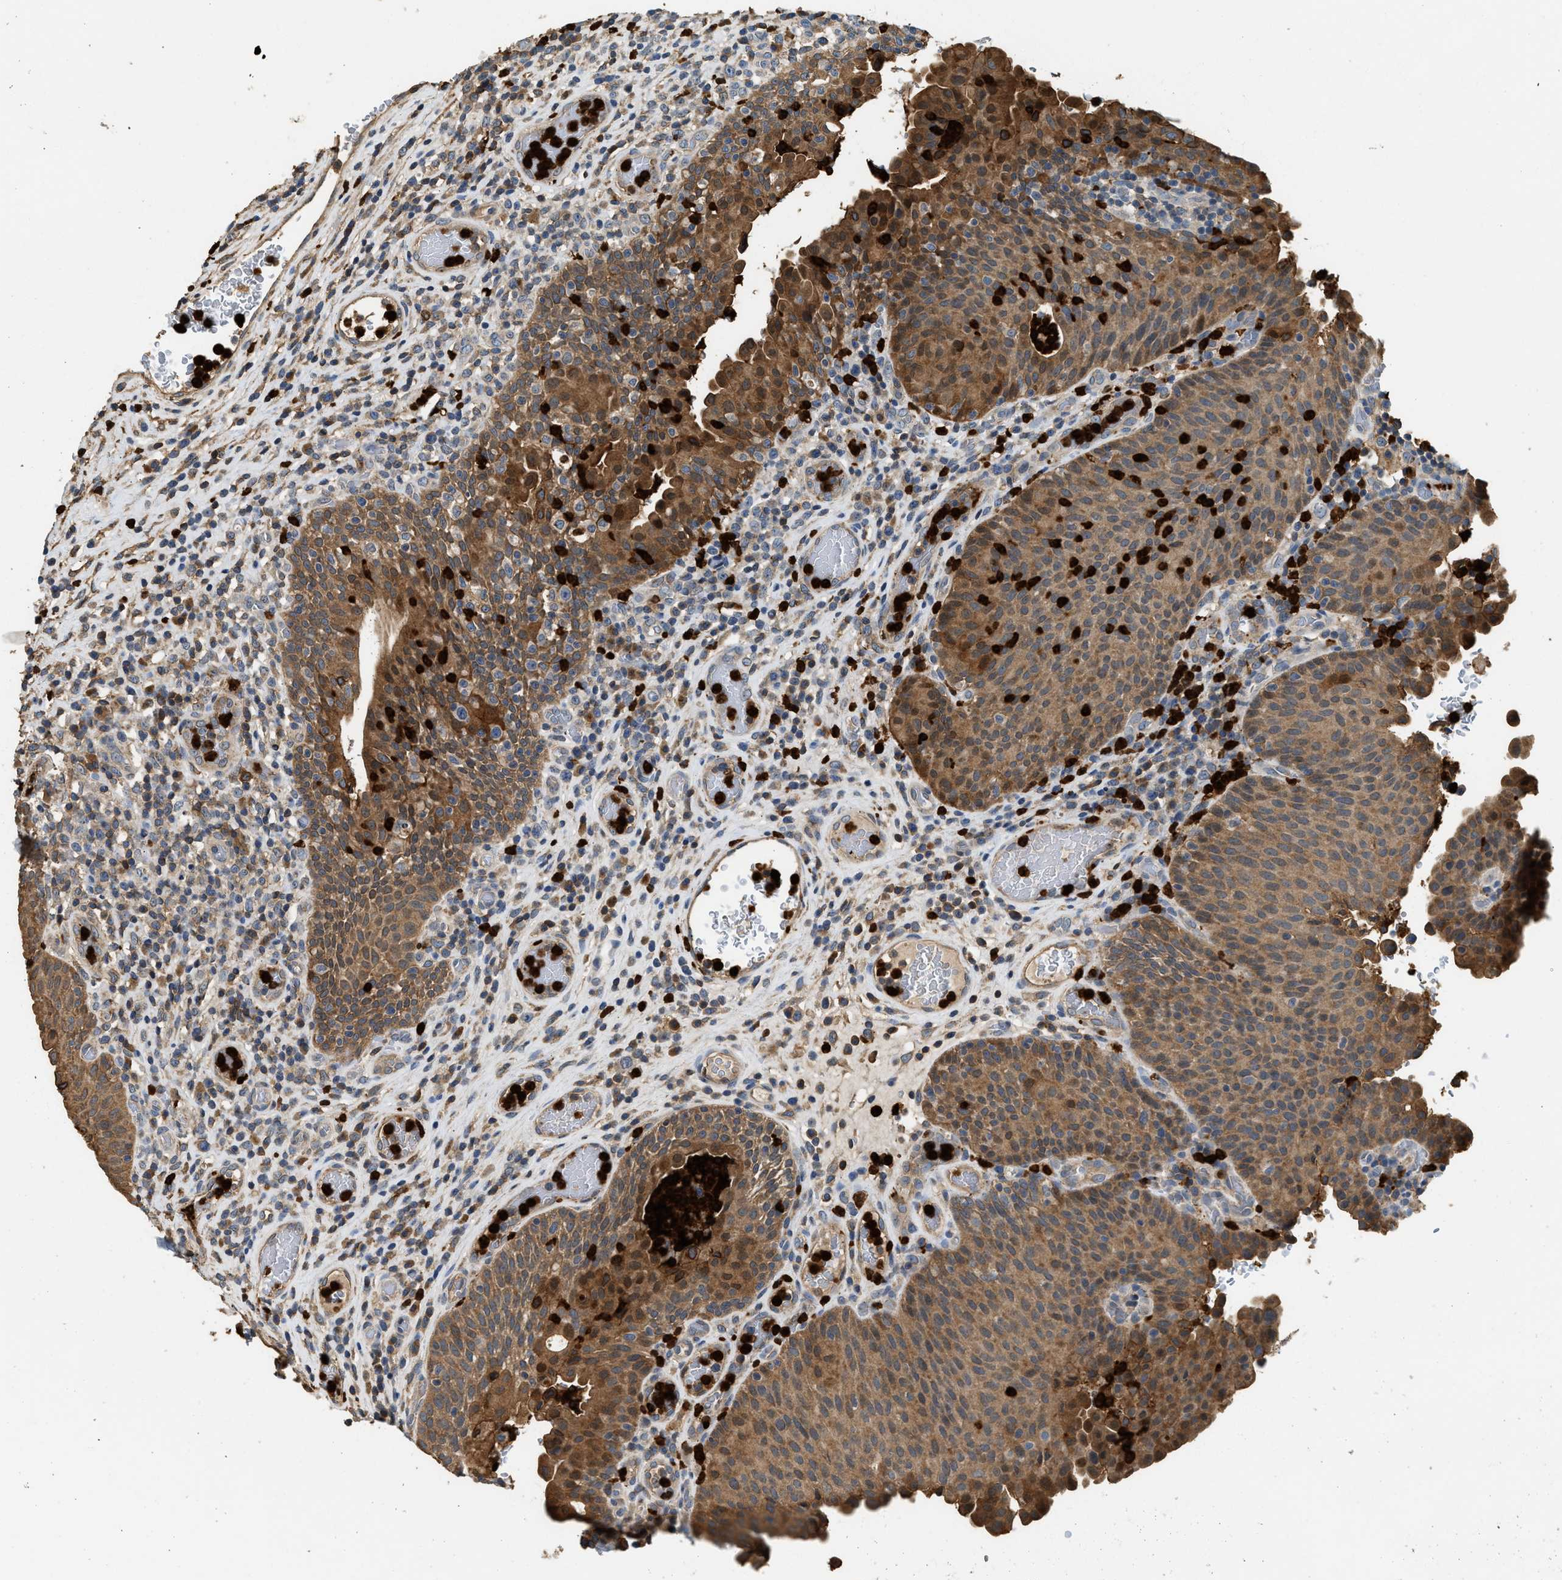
{"staining": {"intensity": "moderate", "quantity": ">75%", "location": "cytoplasmic/membranous"}, "tissue": "urothelial cancer", "cell_type": "Tumor cells", "image_type": "cancer", "snomed": [{"axis": "morphology", "description": "Urothelial carcinoma, Low grade"}, {"axis": "topography", "description": "Urinary bladder"}], "caption": "Approximately >75% of tumor cells in urothelial cancer exhibit moderate cytoplasmic/membranous protein positivity as visualized by brown immunohistochemical staining.", "gene": "ANXA3", "patient": {"sex": "female", "age": 75}}